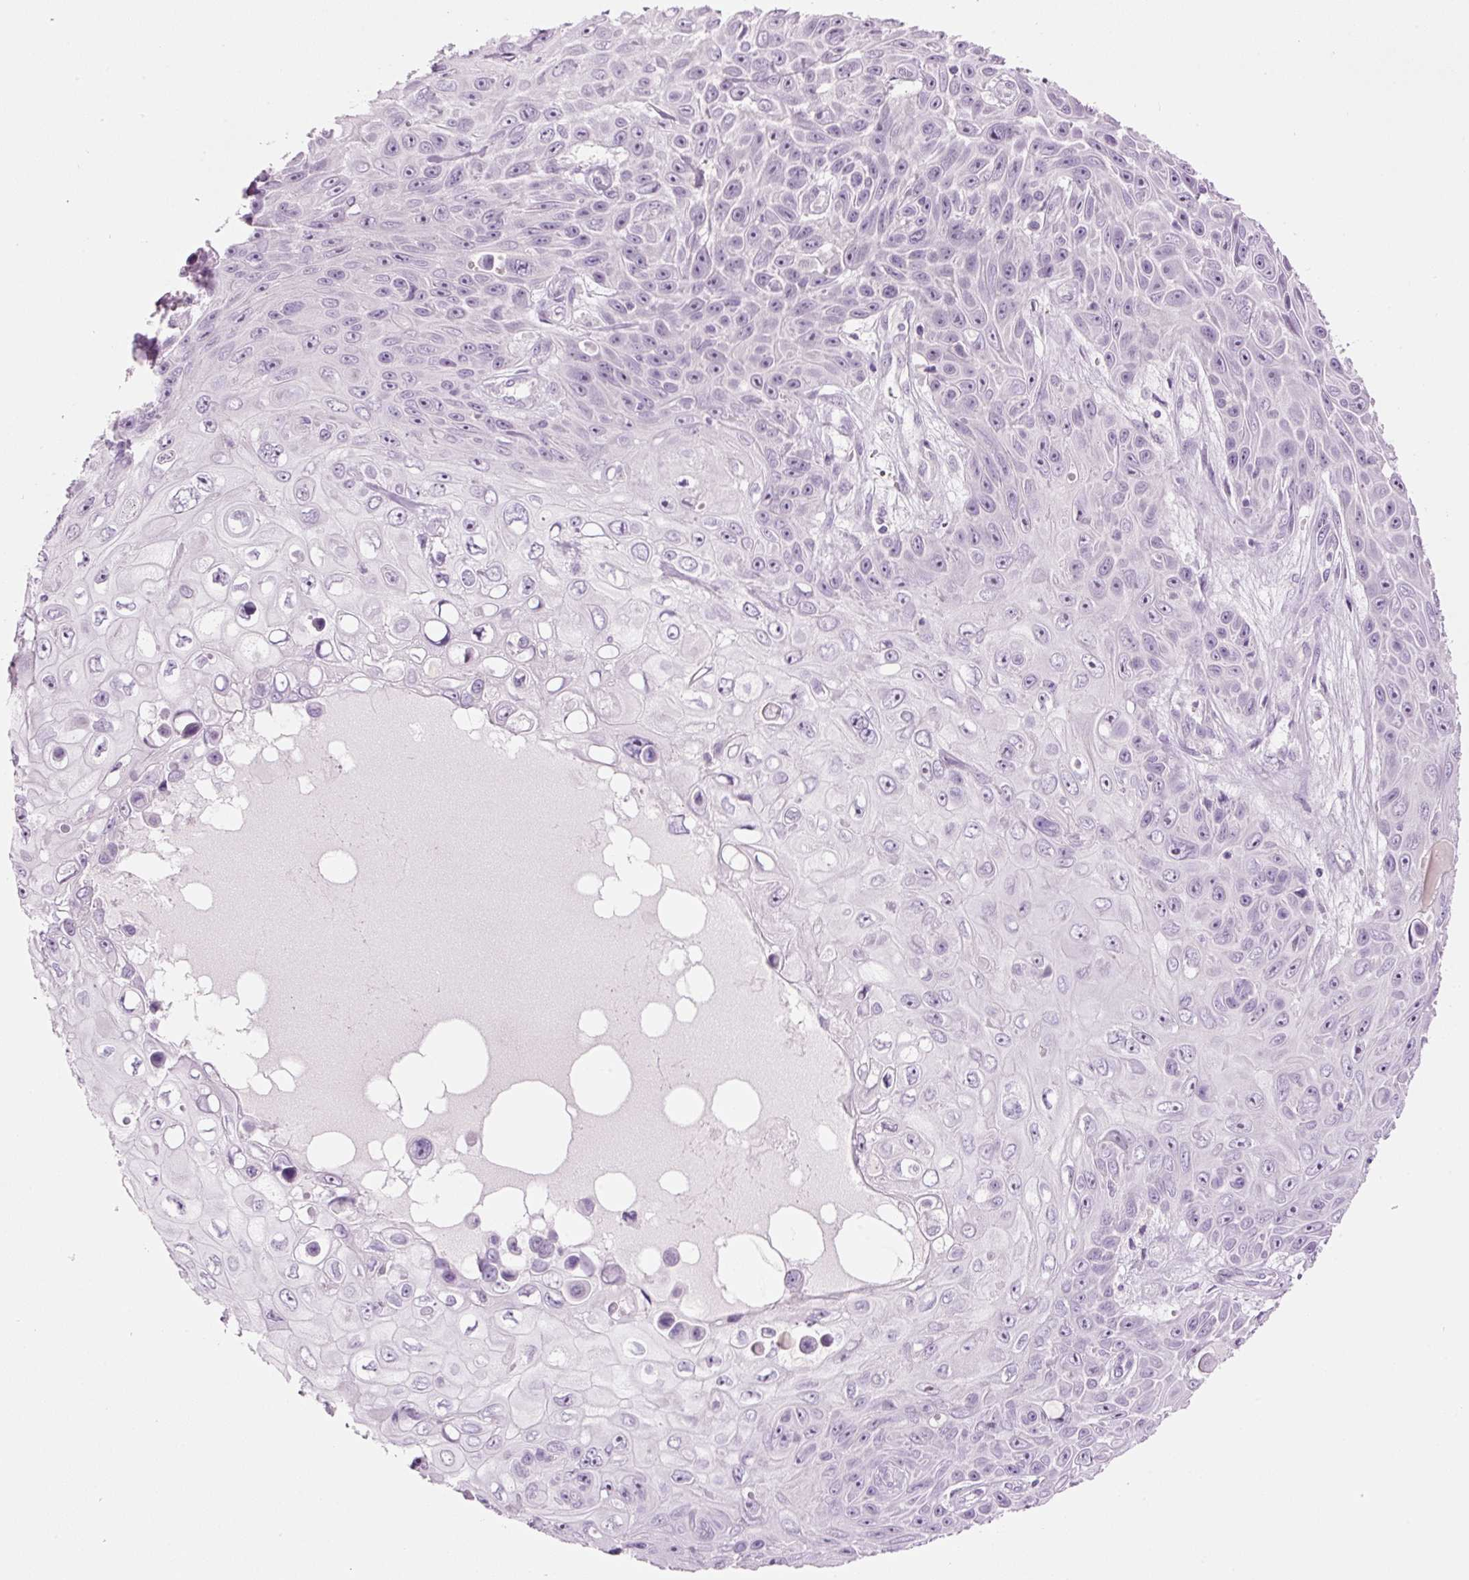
{"staining": {"intensity": "negative", "quantity": "none", "location": "none"}, "tissue": "skin cancer", "cell_type": "Tumor cells", "image_type": "cancer", "snomed": [{"axis": "morphology", "description": "Squamous cell carcinoma, NOS"}, {"axis": "topography", "description": "Skin"}], "caption": "Immunohistochemistry (IHC) of squamous cell carcinoma (skin) demonstrates no positivity in tumor cells.", "gene": "GCG", "patient": {"sex": "male", "age": 82}}